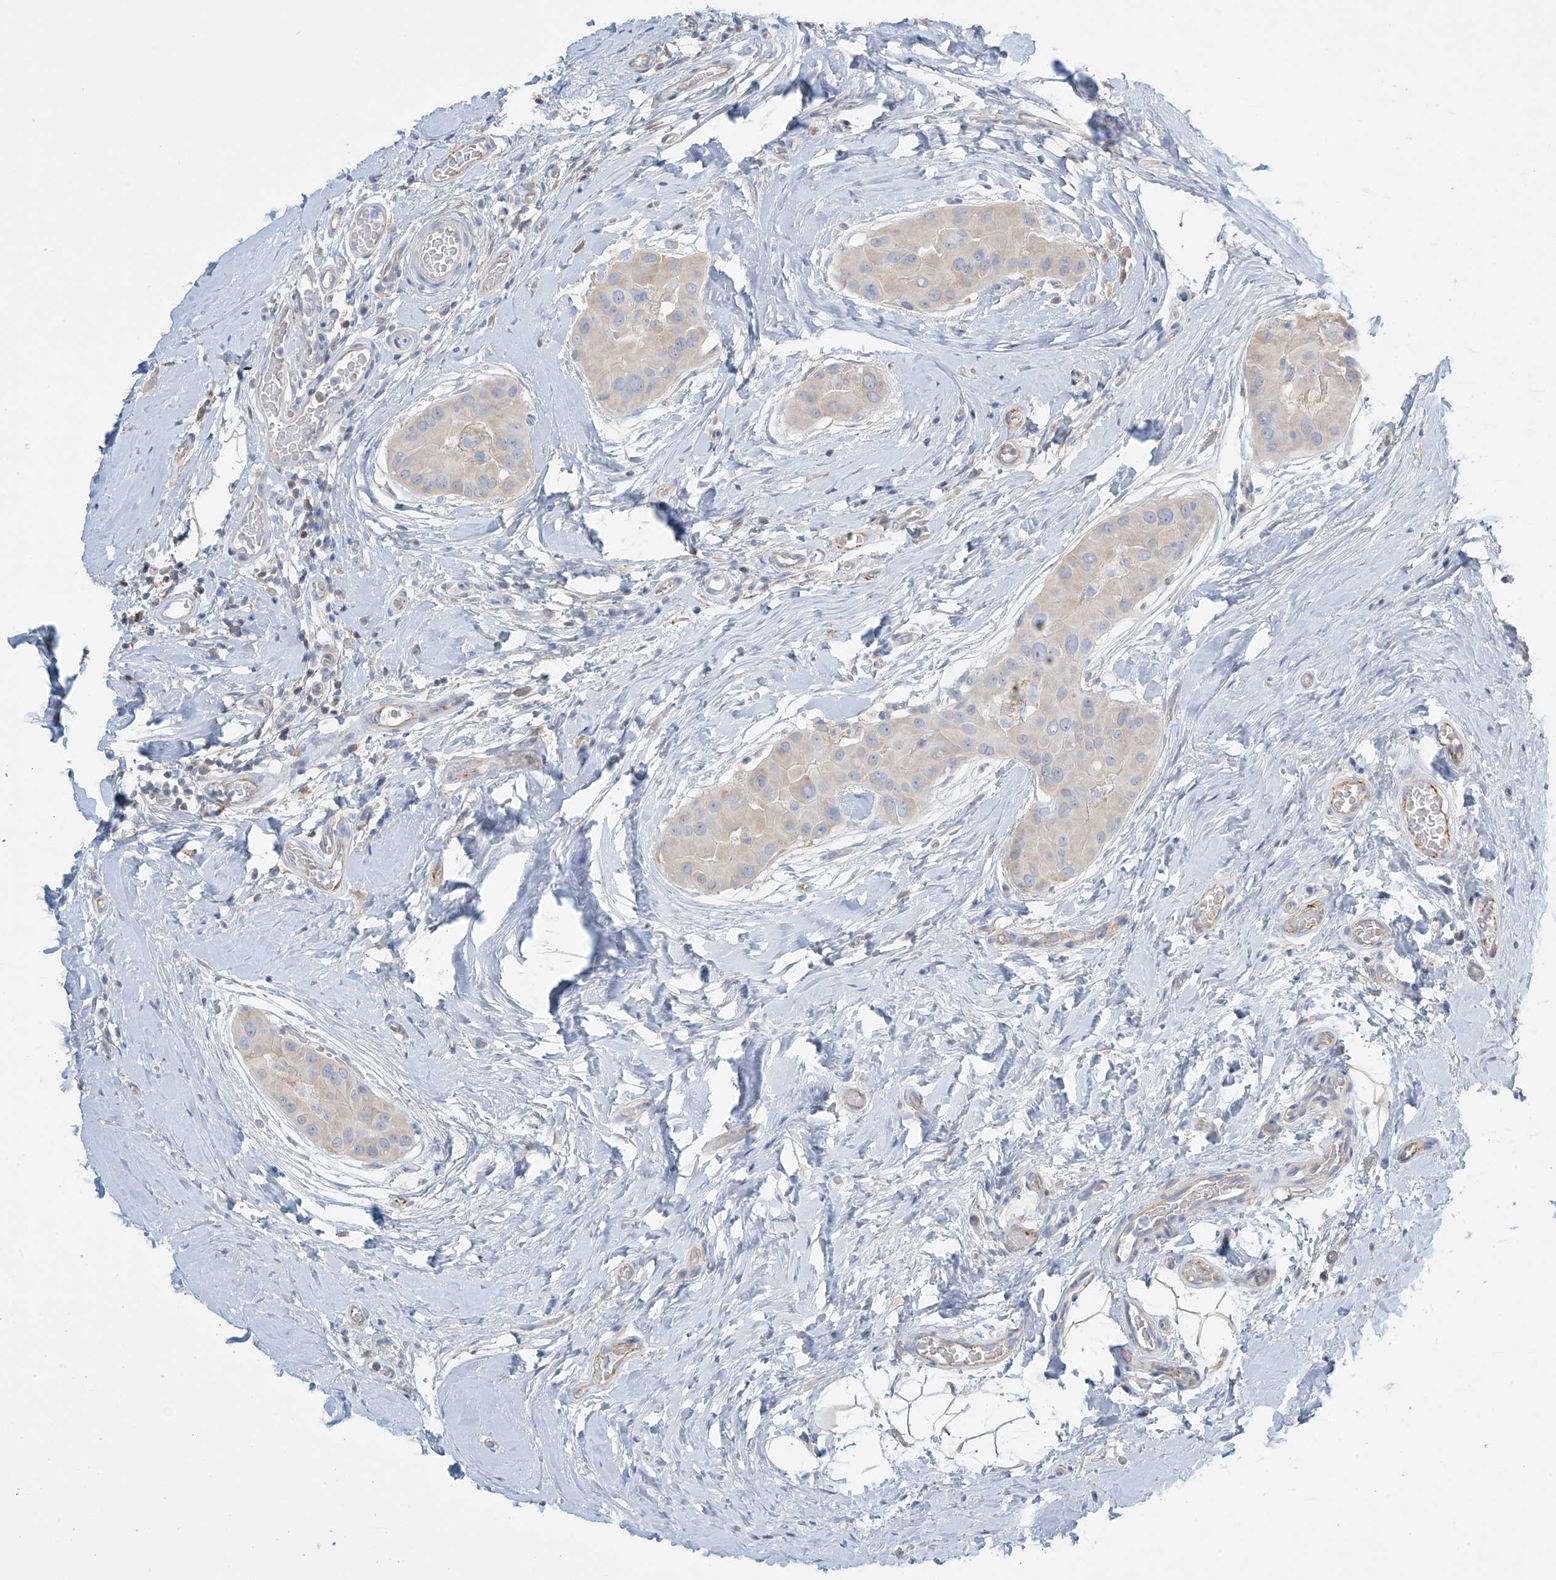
{"staining": {"intensity": "negative", "quantity": "none", "location": "none"}, "tissue": "thyroid cancer", "cell_type": "Tumor cells", "image_type": "cancer", "snomed": [{"axis": "morphology", "description": "Papillary adenocarcinoma, NOS"}, {"axis": "topography", "description": "Thyroid gland"}], "caption": "Thyroid papillary adenocarcinoma stained for a protein using immunohistochemistry (IHC) shows no staining tumor cells.", "gene": "ZNF846", "patient": {"sex": "male", "age": 33}}